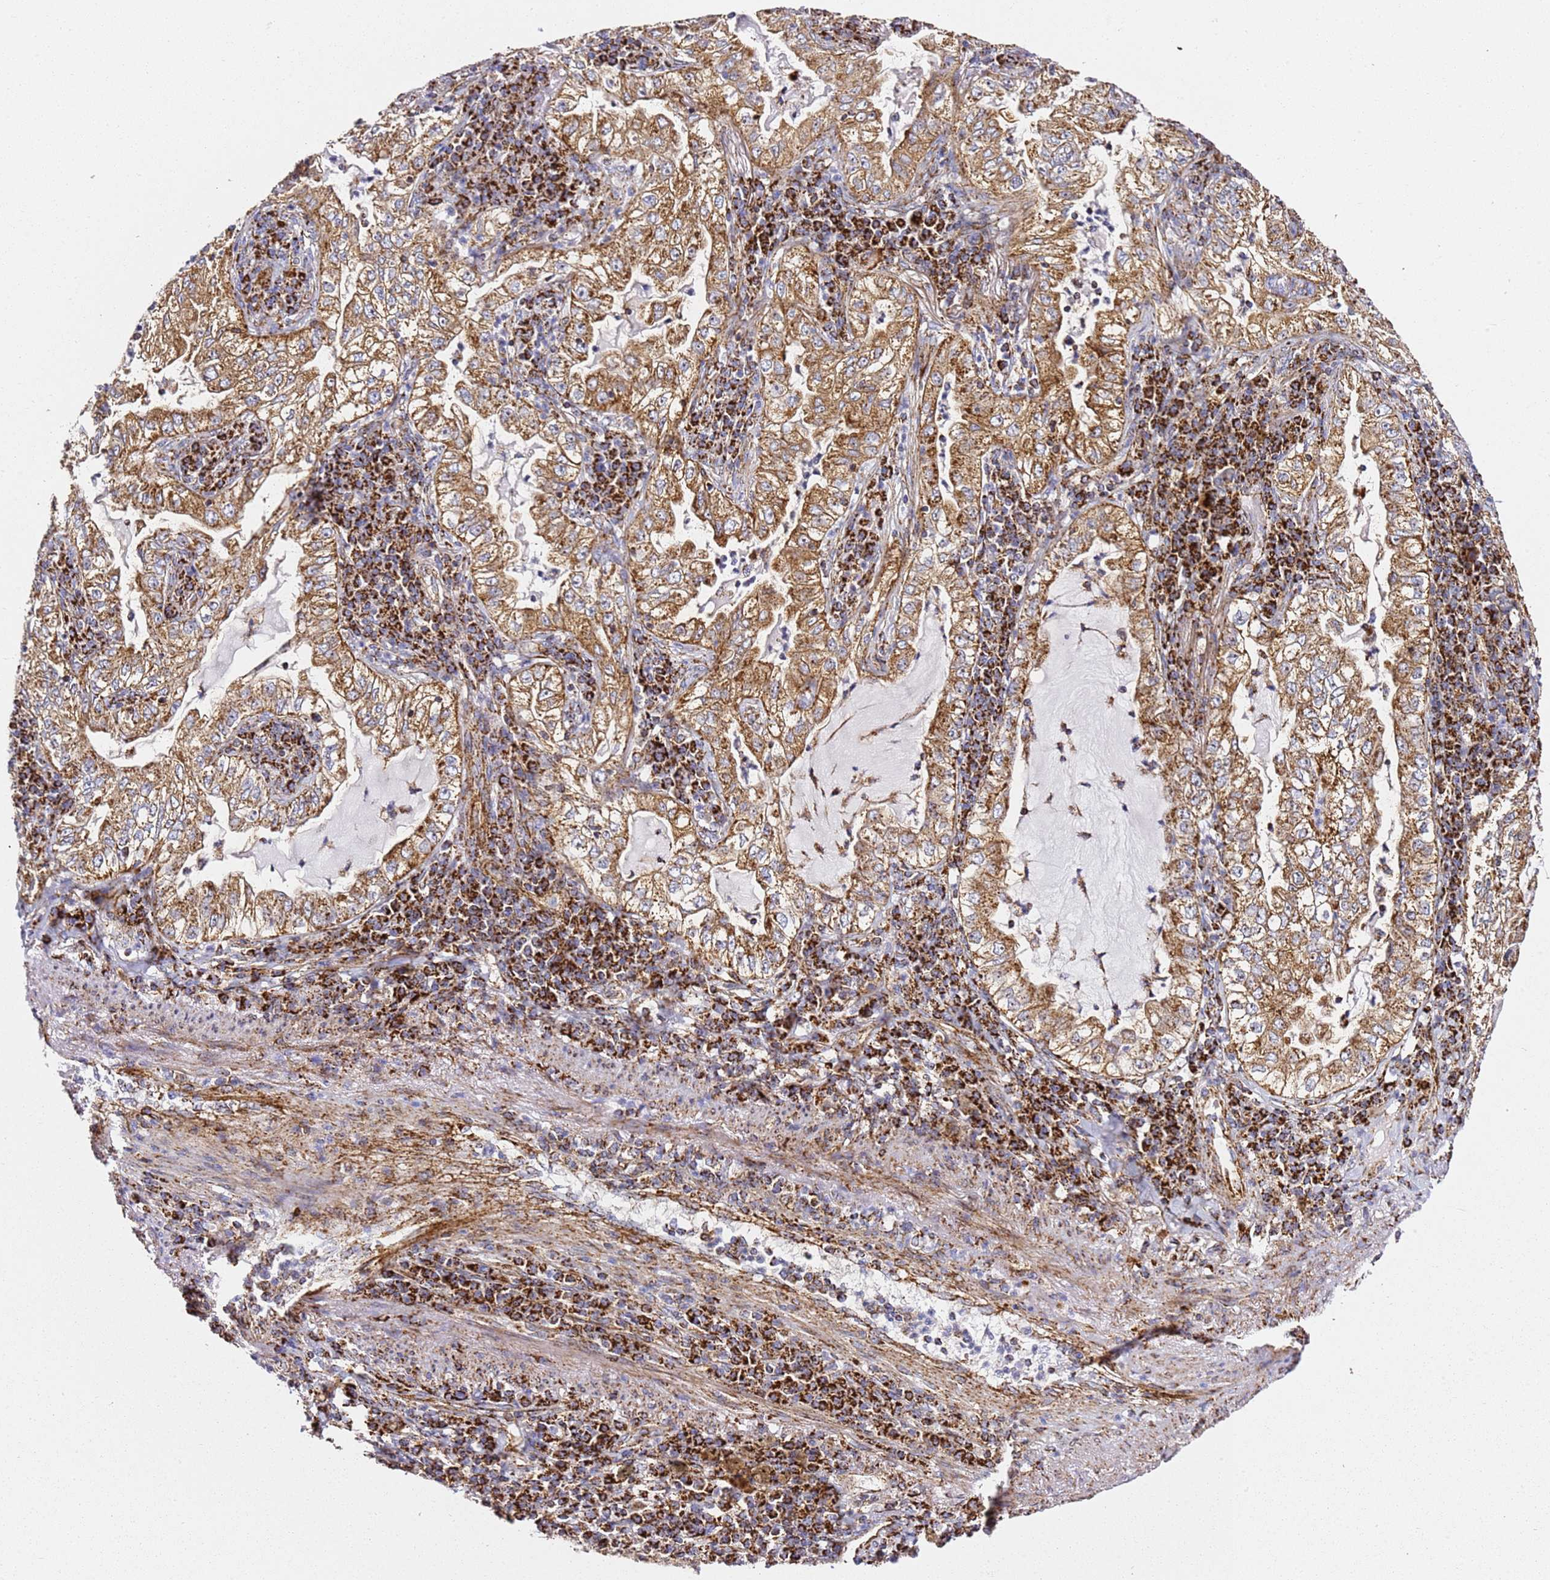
{"staining": {"intensity": "moderate", "quantity": ">75%", "location": "cytoplasmic/membranous"}, "tissue": "lung cancer", "cell_type": "Tumor cells", "image_type": "cancer", "snomed": [{"axis": "morphology", "description": "Adenocarcinoma, NOS"}, {"axis": "topography", "description": "Lung"}], "caption": "Lung adenocarcinoma stained with IHC displays moderate cytoplasmic/membranous positivity in about >75% of tumor cells.", "gene": "NDUFA3", "patient": {"sex": "female", "age": 73}}